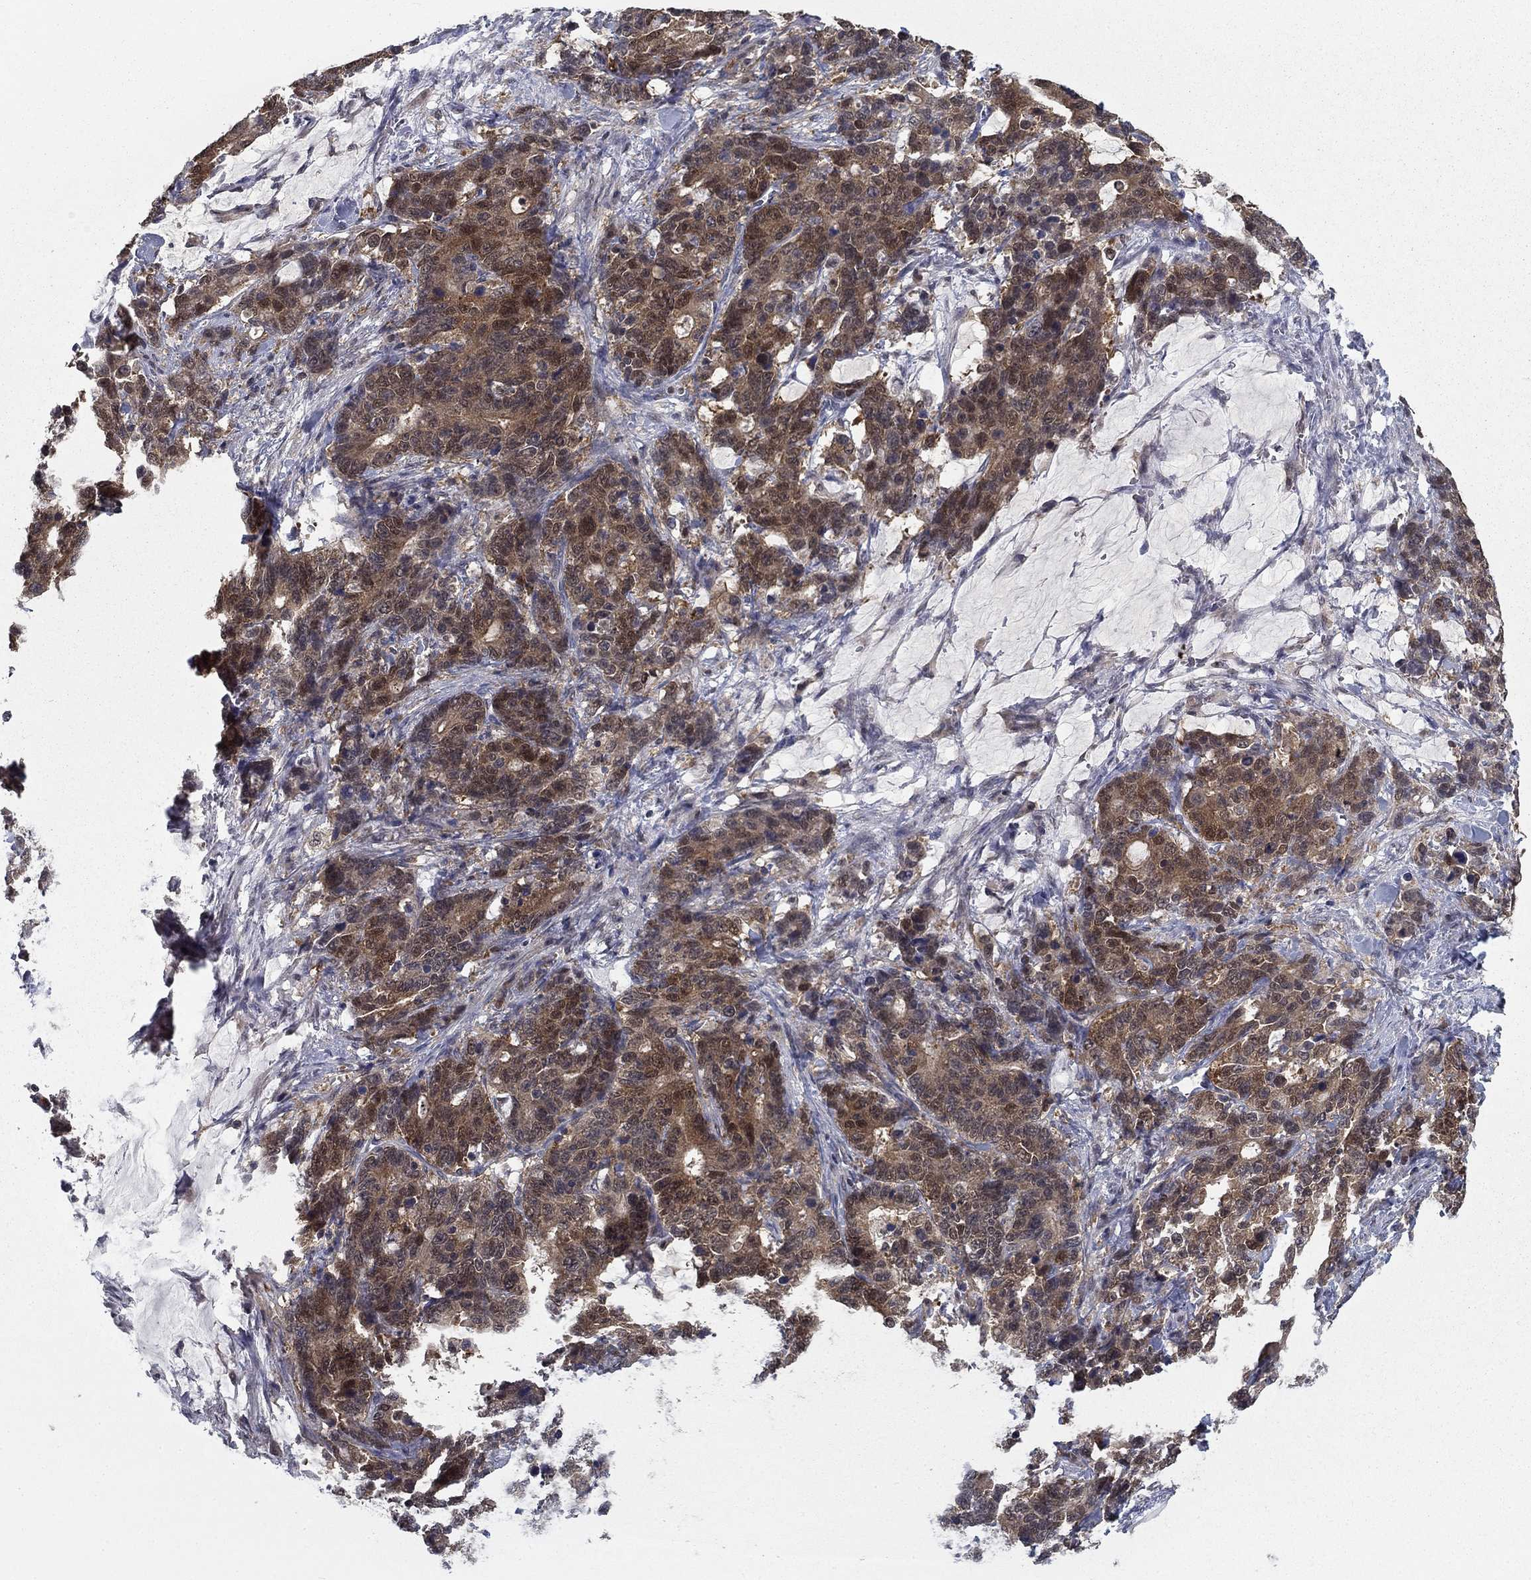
{"staining": {"intensity": "moderate", "quantity": "25%-75%", "location": "cytoplasmic/membranous"}, "tissue": "stomach cancer", "cell_type": "Tumor cells", "image_type": "cancer", "snomed": [{"axis": "morphology", "description": "Normal tissue, NOS"}, {"axis": "morphology", "description": "Adenocarcinoma, NOS"}, {"axis": "topography", "description": "Stomach"}], "caption": "Moderate cytoplasmic/membranous expression is appreciated in approximately 25%-75% of tumor cells in adenocarcinoma (stomach). The protein of interest is stained brown, and the nuclei are stained in blue (DAB (3,3'-diaminobenzidine) IHC with brightfield microscopy, high magnification).", "gene": "NIT2", "patient": {"sex": "female", "age": 64}}